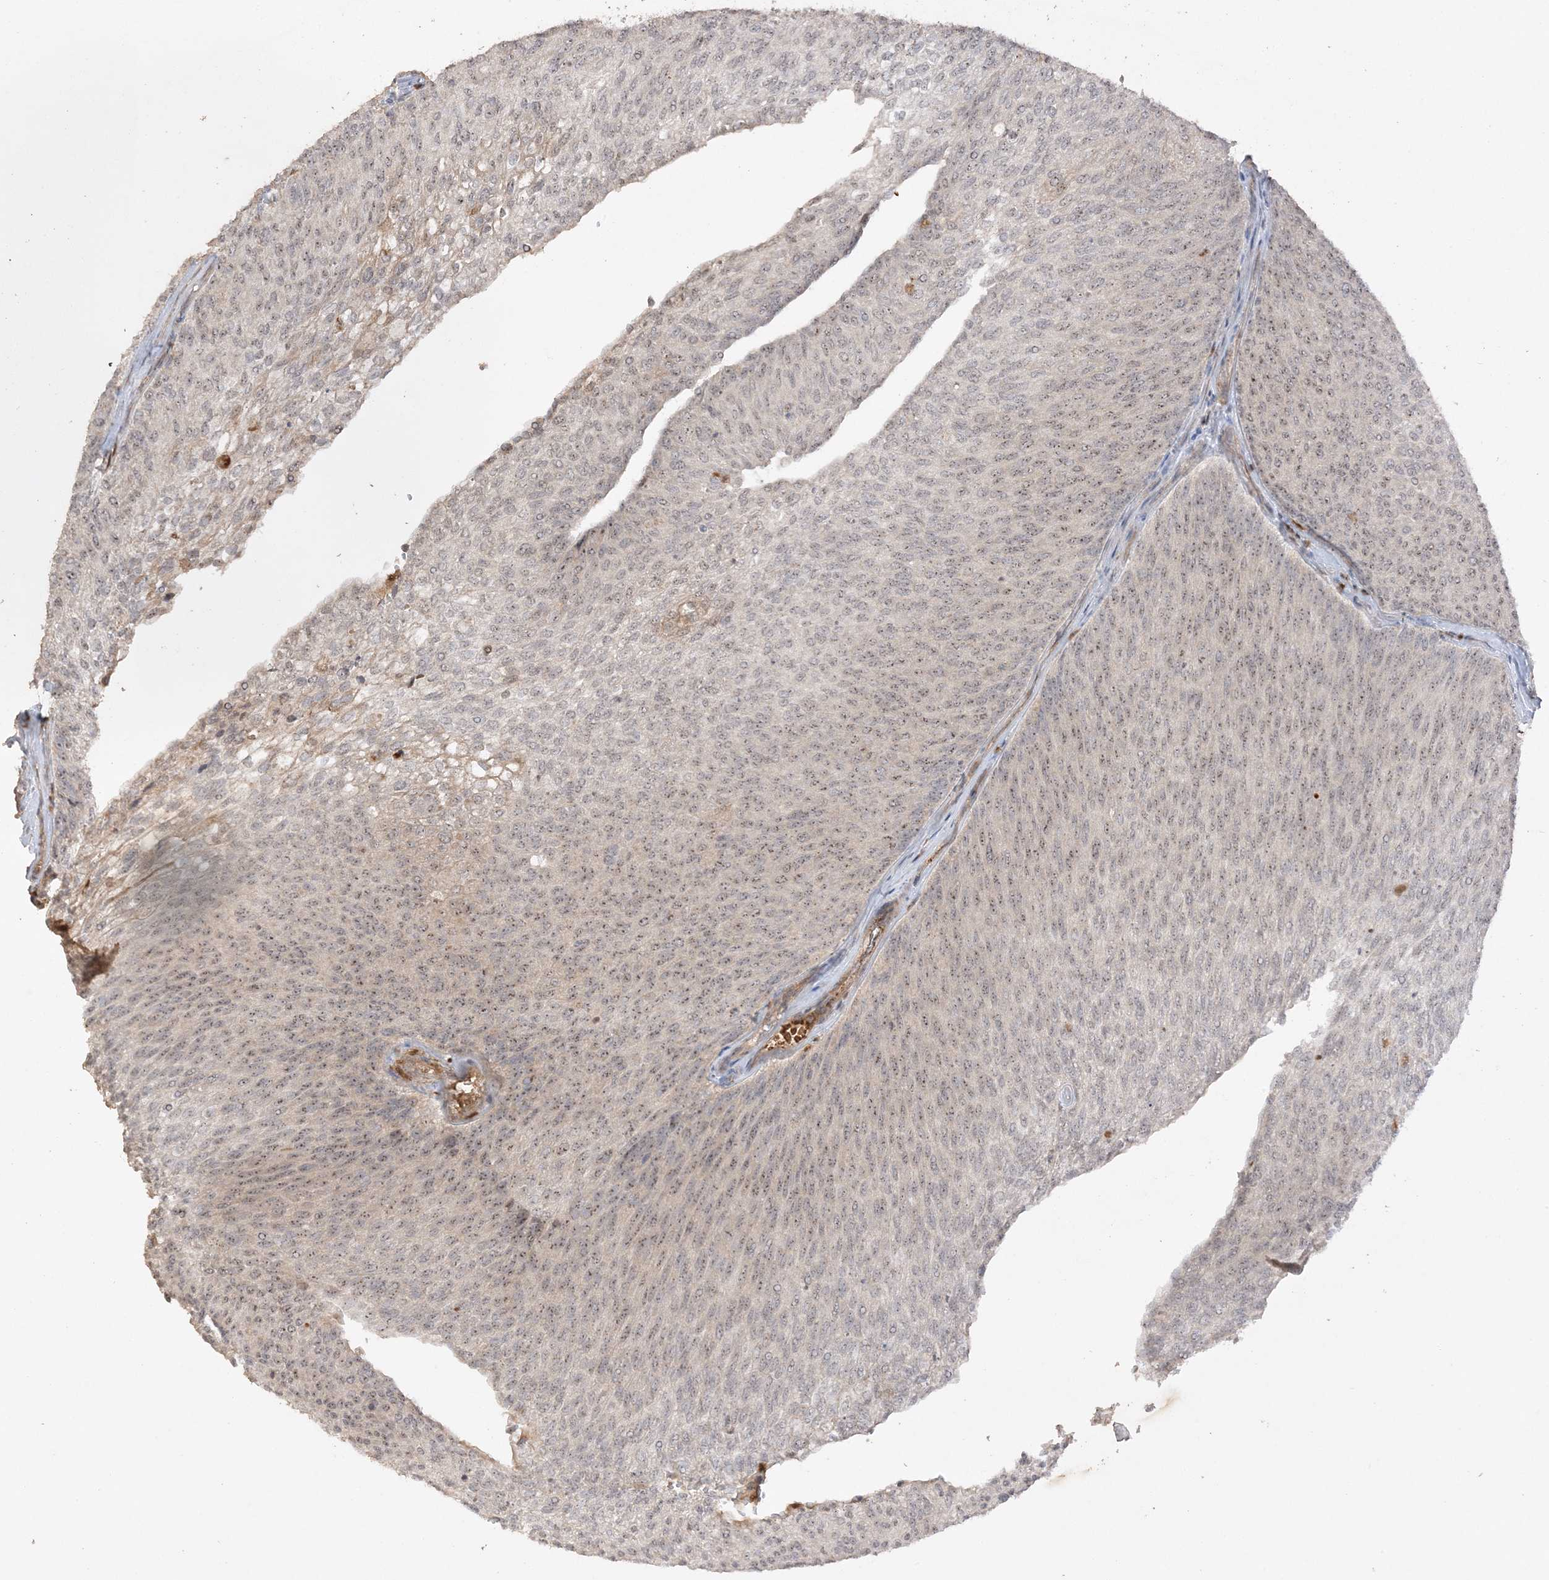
{"staining": {"intensity": "weak", "quantity": ">75%", "location": "nuclear"}, "tissue": "urothelial cancer", "cell_type": "Tumor cells", "image_type": "cancer", "snomed": [{"axis": "morphology", "description": "Urothelial carcinoma, Low grade"}, {"axis": "topography", "description": "Urinary bladder"}], "caption": "Immunohistochemical staining of human low-grade urothelial carcinoma shows low levels of weak nuclear protein staining in about >75% of tumor cells.", "gene": "DDX18", "patient": {"sex": "female", "age": 79}}